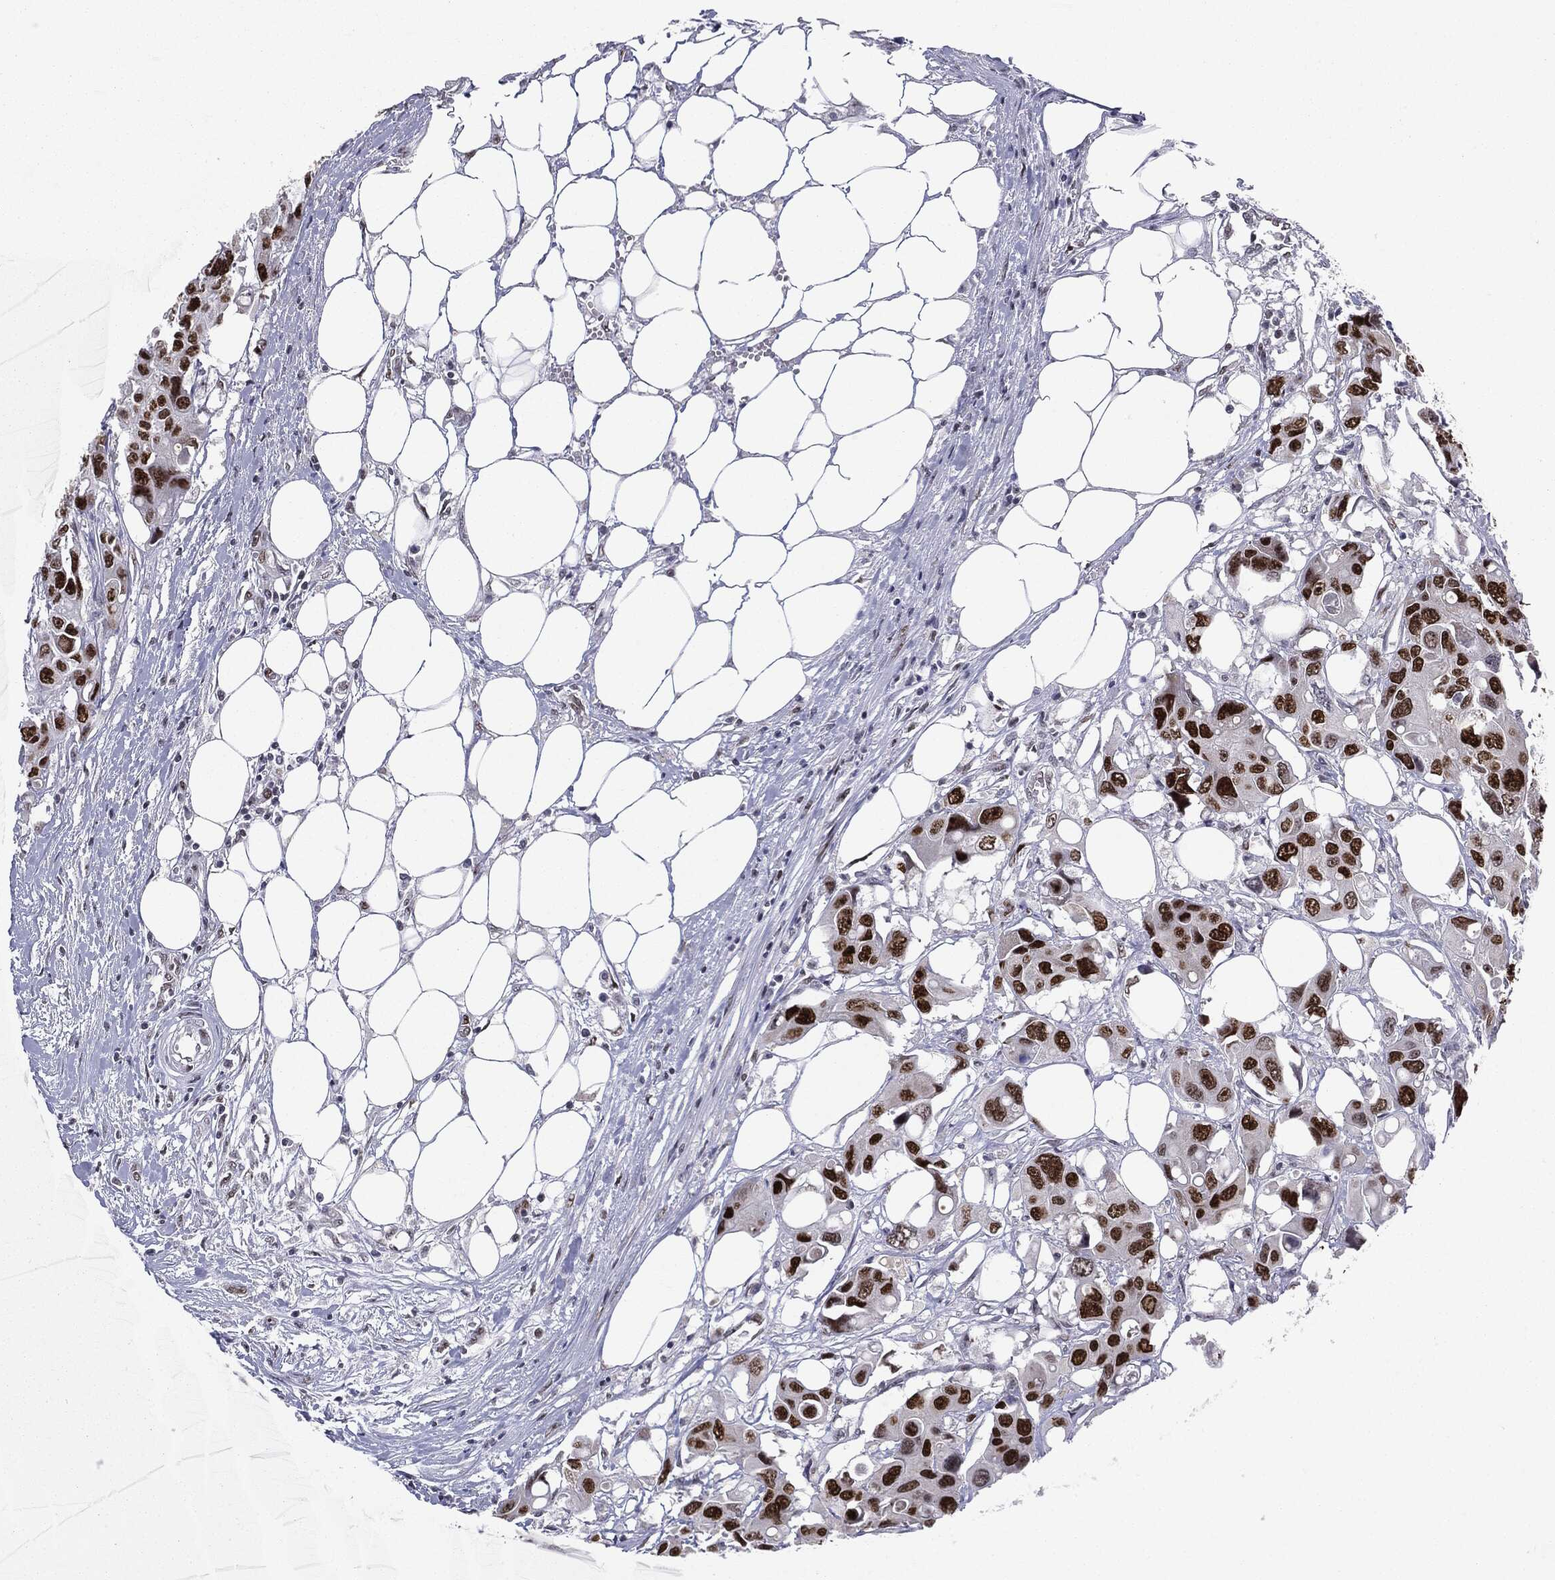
{"staining": {"intensity": "strong", "quantity": ">75%", "location": "nuclear"}, "tissue": "colorectal cancer", "cell_type": "Tumor cells", "image_type": "cancer", "snomed": [{"axis": "morphology", "description": "Adenocarcinoma, NOS"}, {"axis": "topography", "description": "Colon"}], "caption": "The photomicrograph exhibits staining of colorectal cancer, revealing strong nuclear protein expression (brown color) within tumor cells. (DAB (3,3'-diaminobenzidine) IHC, brown staining for protein, blue staining for nuclei).", "gene": "MDC1", "patient": {"sex": "male", "age": 77}}